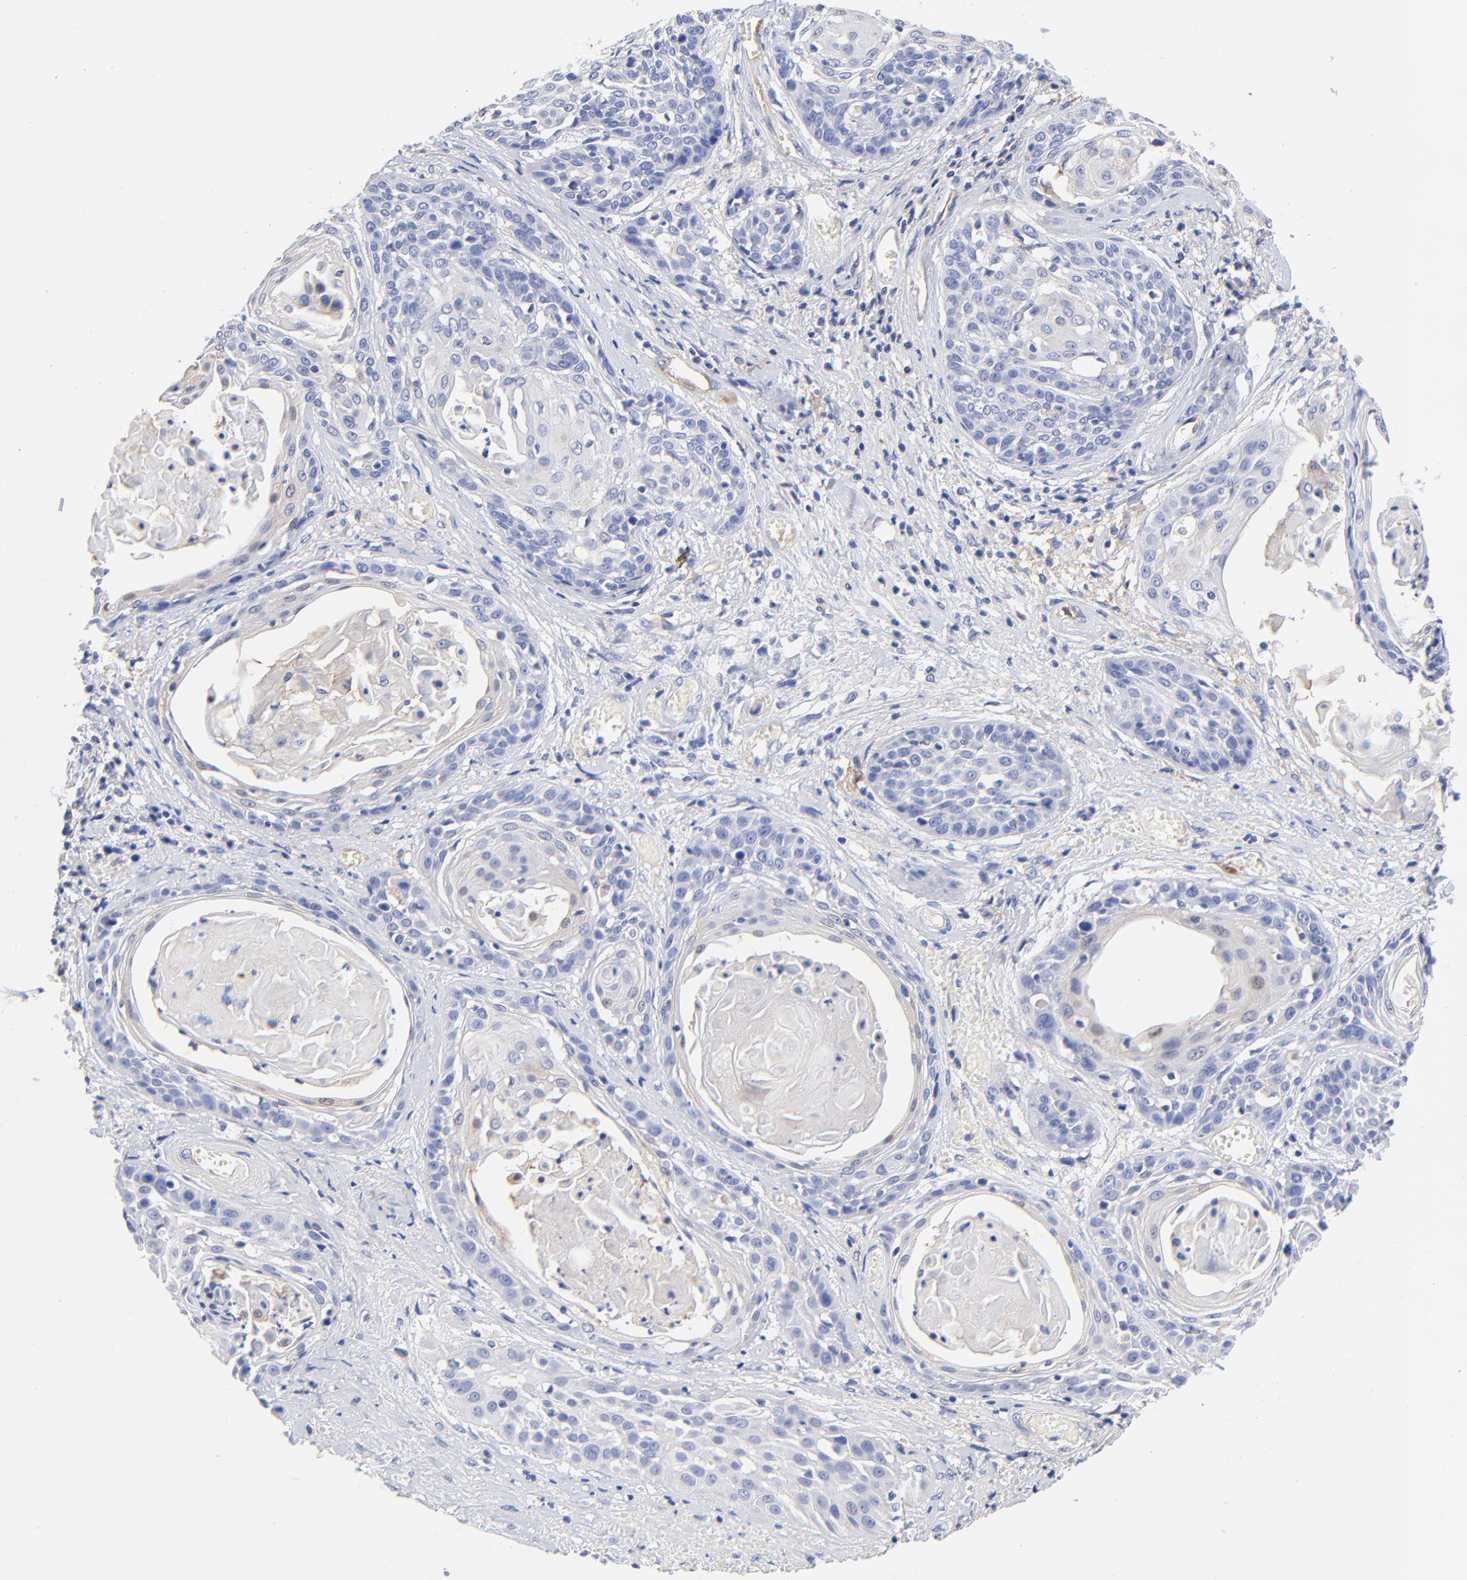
{"staining": {"intensity": "negative", "quantity": "none", "location": "none"}, "tissue": "cervical cancer", "cell_type": "Tumor cells", "image_type": "cancer", "snomed": [{"axis": "morphology", "description": "Squamous cell carcinoma, NOS"}, {"axis": "topography", "description": "Cervix"}], "caption": "Tumor cells show no significant protein positivity in cervical cancer.", "gene": "SLC44A2", "patient": {"sex": "female", "age": 57}}